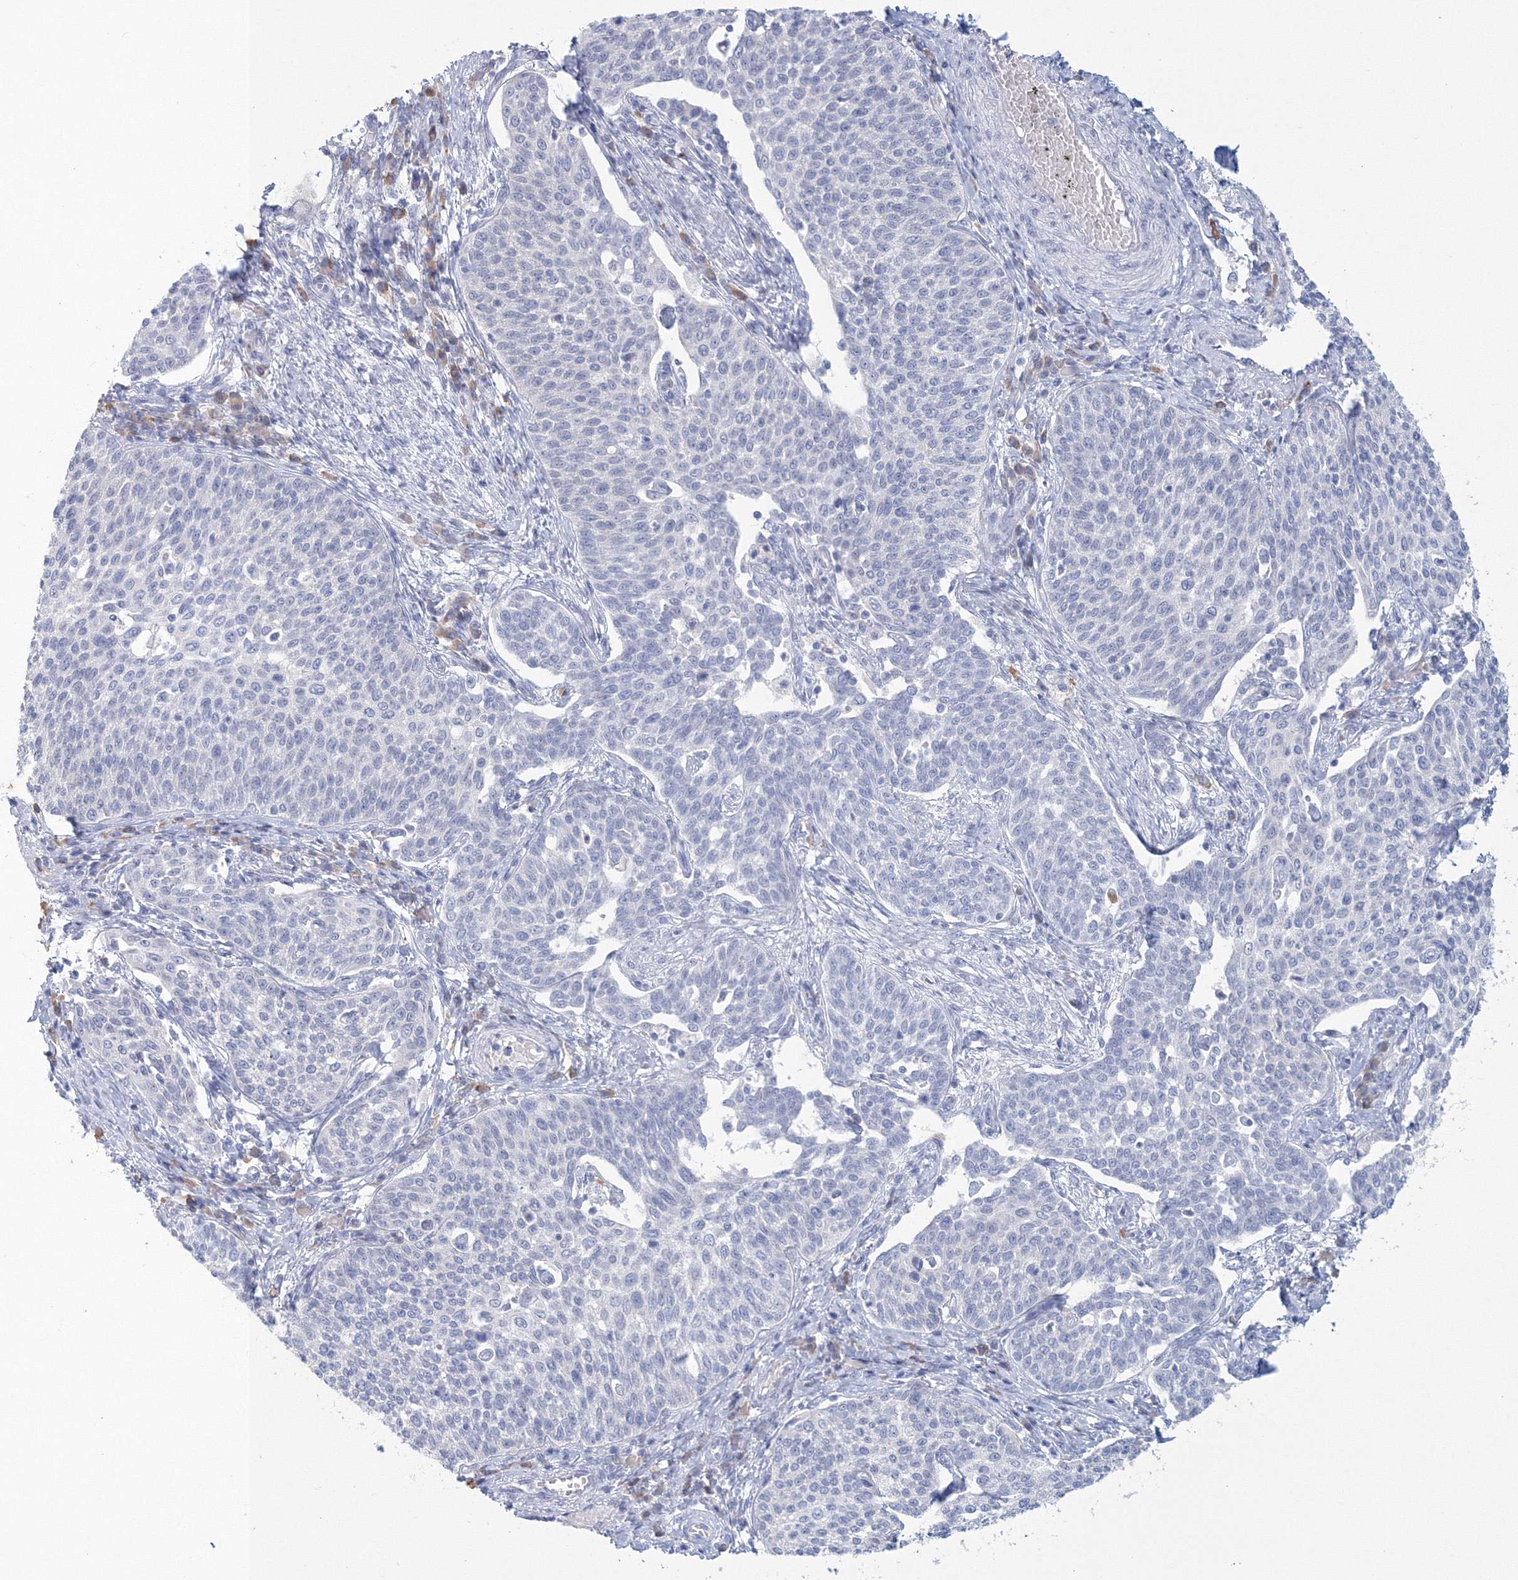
{"staining": {"intensity": "negative", "quantity": "none", "location": "none"}, "tissue": "cervical cancer", "cell_type": "Tumor cells", "image_type": "cancer", "snomed": [{"axis": "morphology", "description": "Squamous cell carcinoma, NOS"}, {"axis": "topography", "description": "Cervix"}], "caption": "DAB immunohistochemical staining of squamous cell carcinoma (cervical) exhibits no significant expression in tumor cells.", "gene": "VSIG1", "patient": {"sex": "female", "age": 34}}